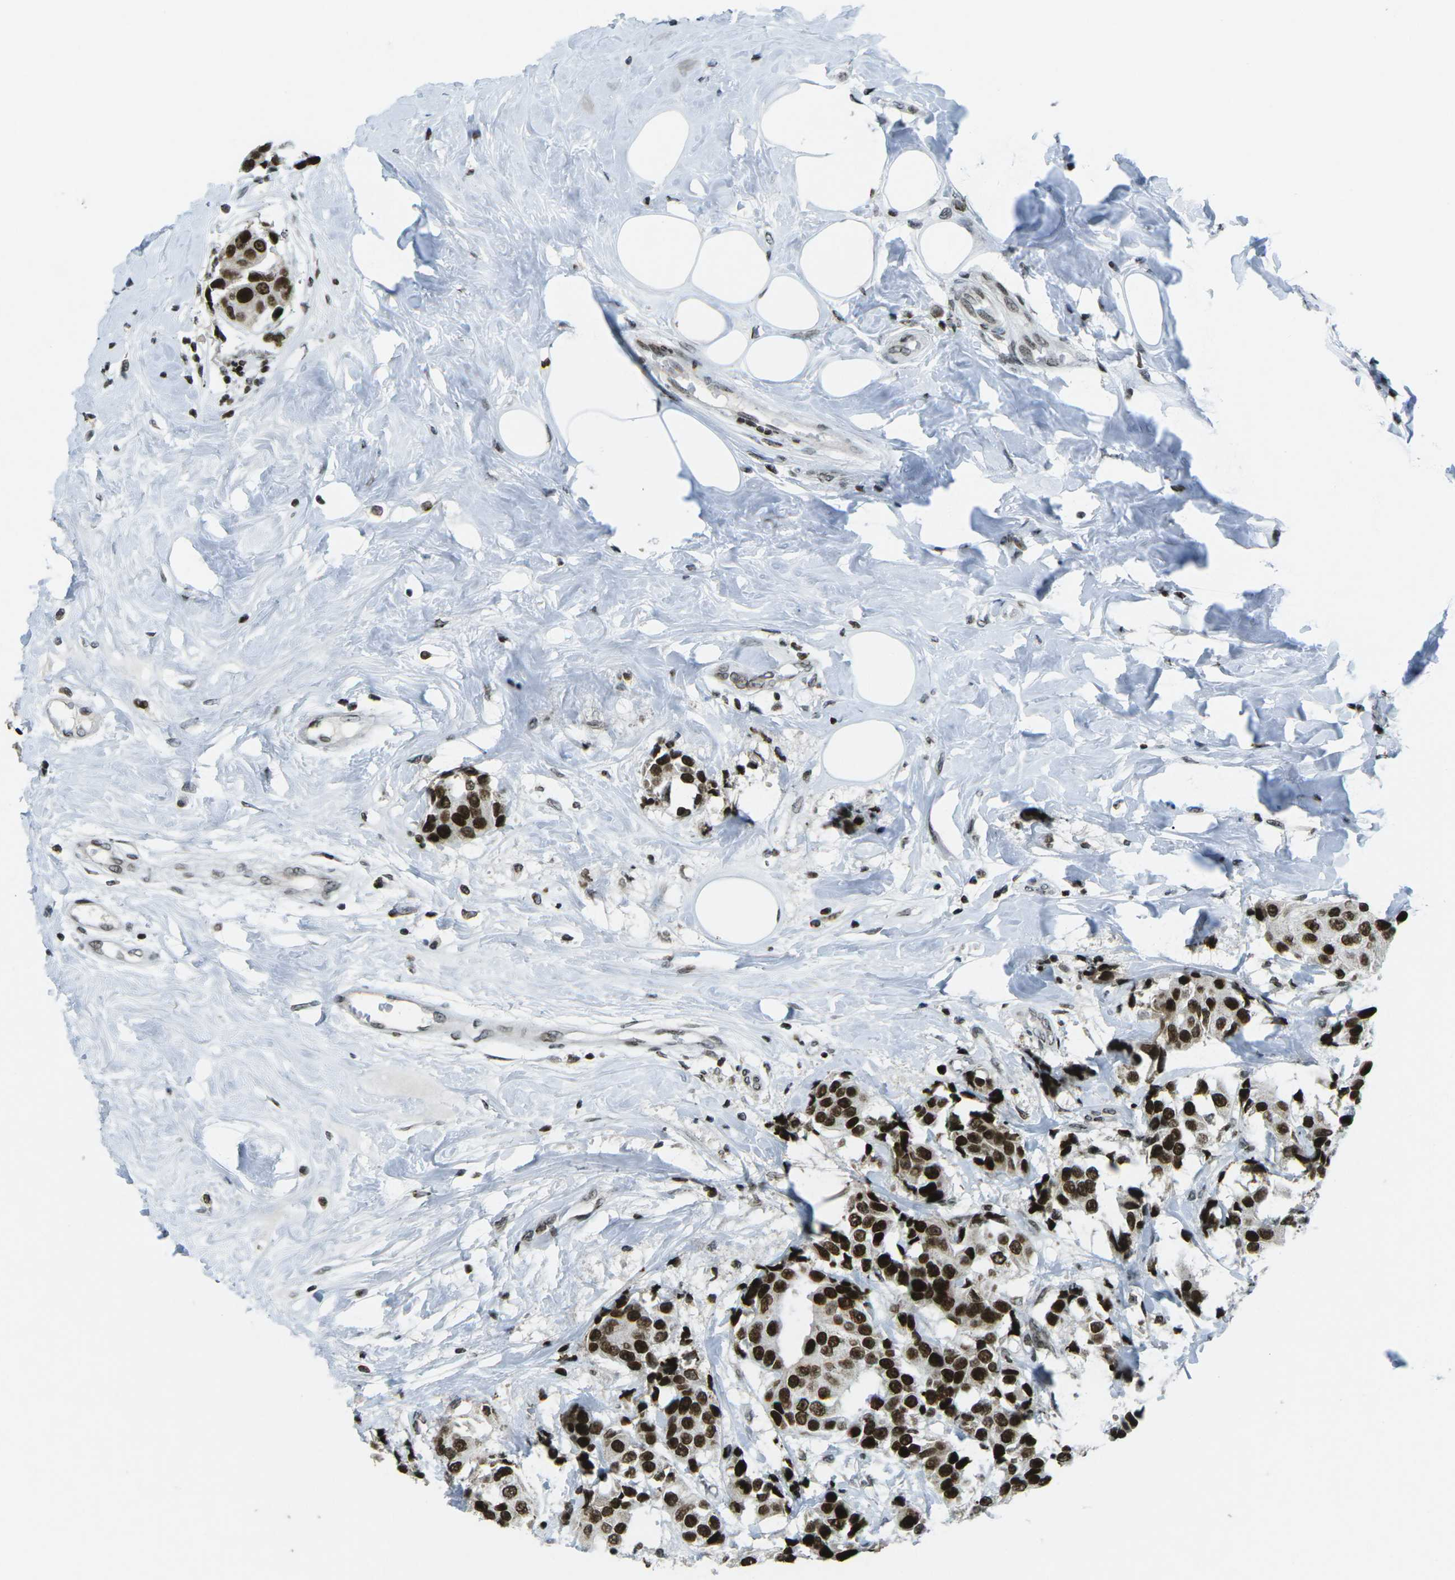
{"staining": {"intensity": "strong", "quantity": ">75%", "location": "nuclear"}, "tissue": "breast cancer", "cell_type": "Tumor cells", "image_type": "cancer", "snomed": [{"axis": "morphology", "description": "Normal tissue, NOS"}, {"axis": "morphology", "description": "Duct carcinoma"}, {"axis": "topography", "description": "Breast"}], "caption": "Immunohistochemical staining of infiltrating ductal carcinoma (breast) shows strong nuclear protein positivity in about >75% of tumor cells.", "gene": "EME1", "patient": {"sex": "female", "age": 39}}